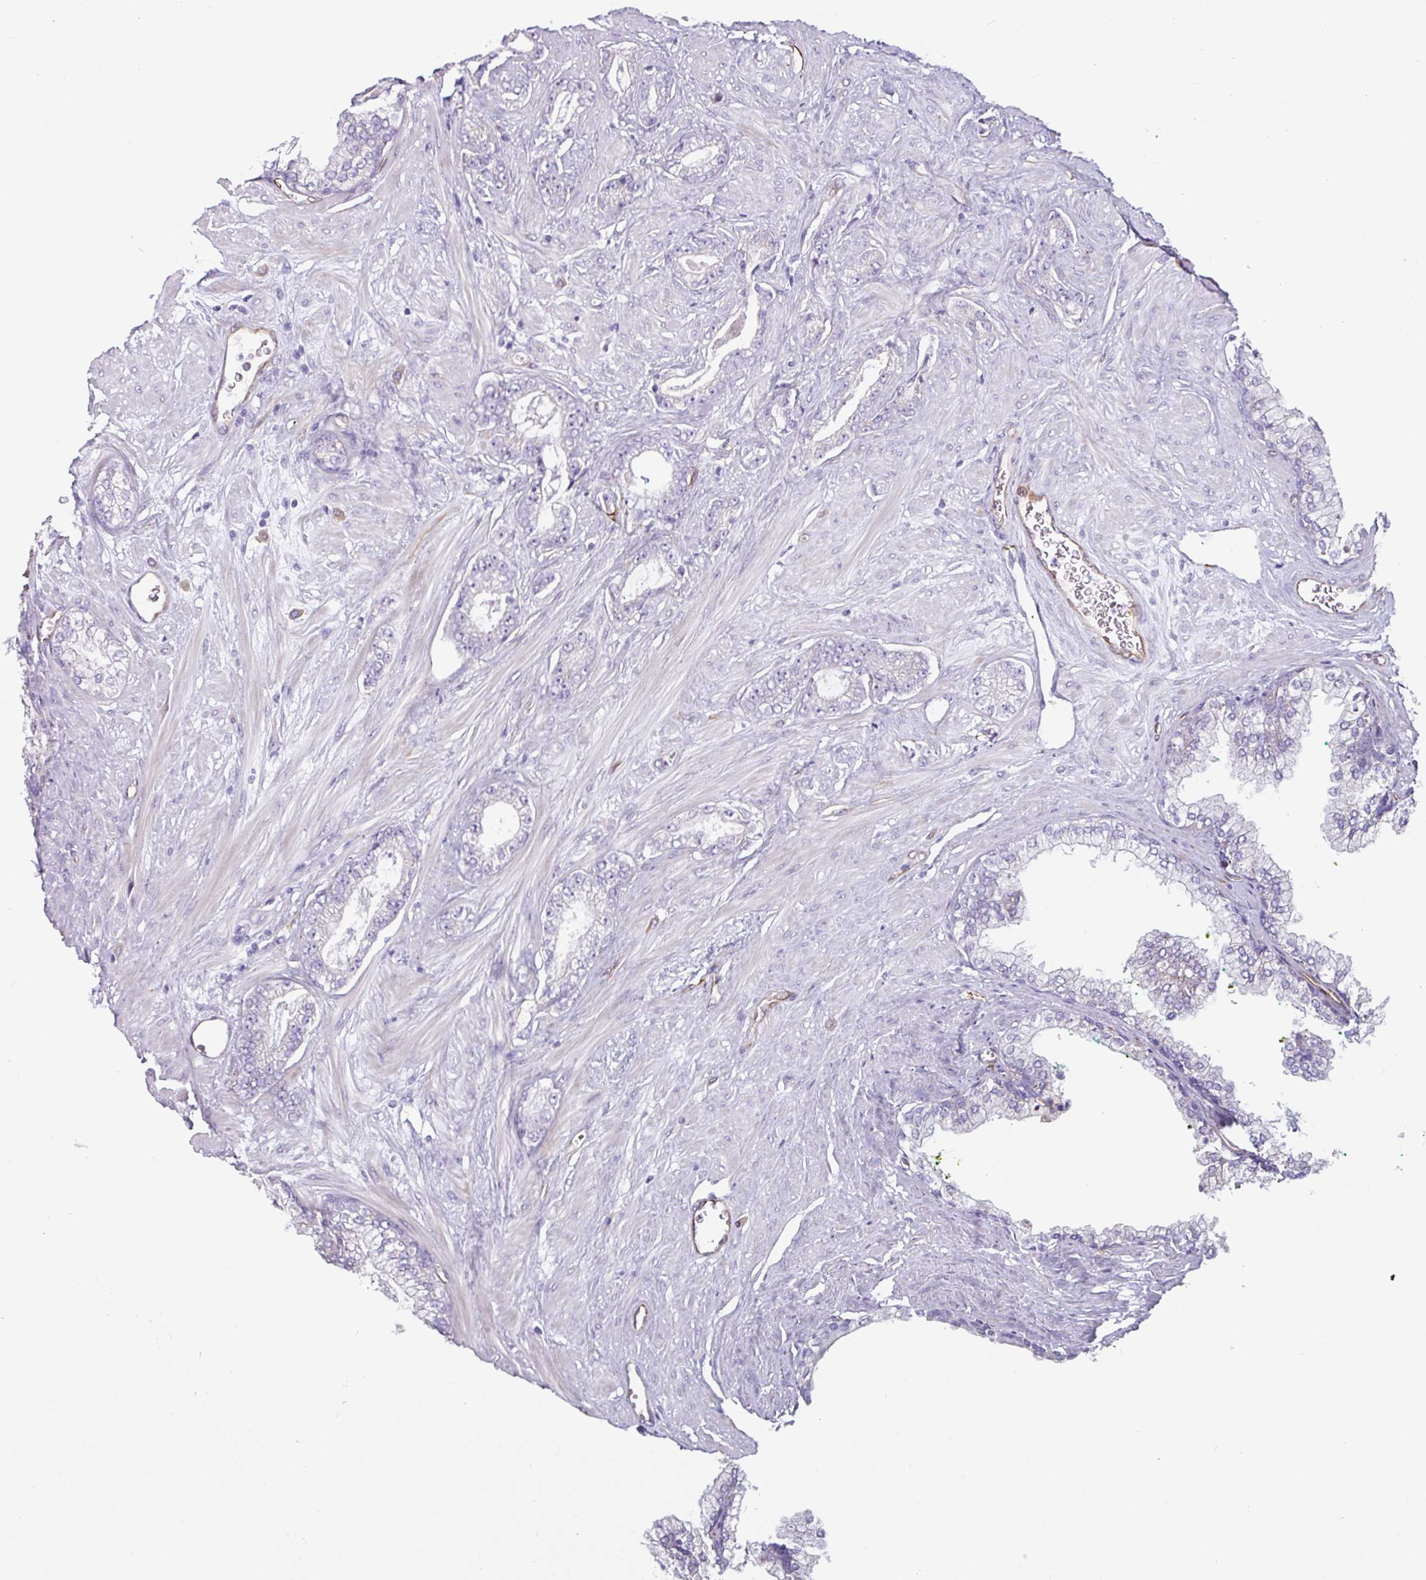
{"staining": {"intensity": "negative", "quantity": "none", "location": "none"}, "tissue": "prostate cancer", "cell_type": "Tumor cells", "image_type": "cancer", "snomed": [{"axis": "morphology", "description": "Adenocarcinoma, Low grade"}, {"axis": "topography", "description": "Prostate"}], "caption": "Immunohistochemistry histopathology image of human adenocarcinoma (low-grade) (prostate) stained for a protein (brown), which displays no expression in tumor cells.", "gene": "BTD", "patient": {"sex": "male", "age": 60}}